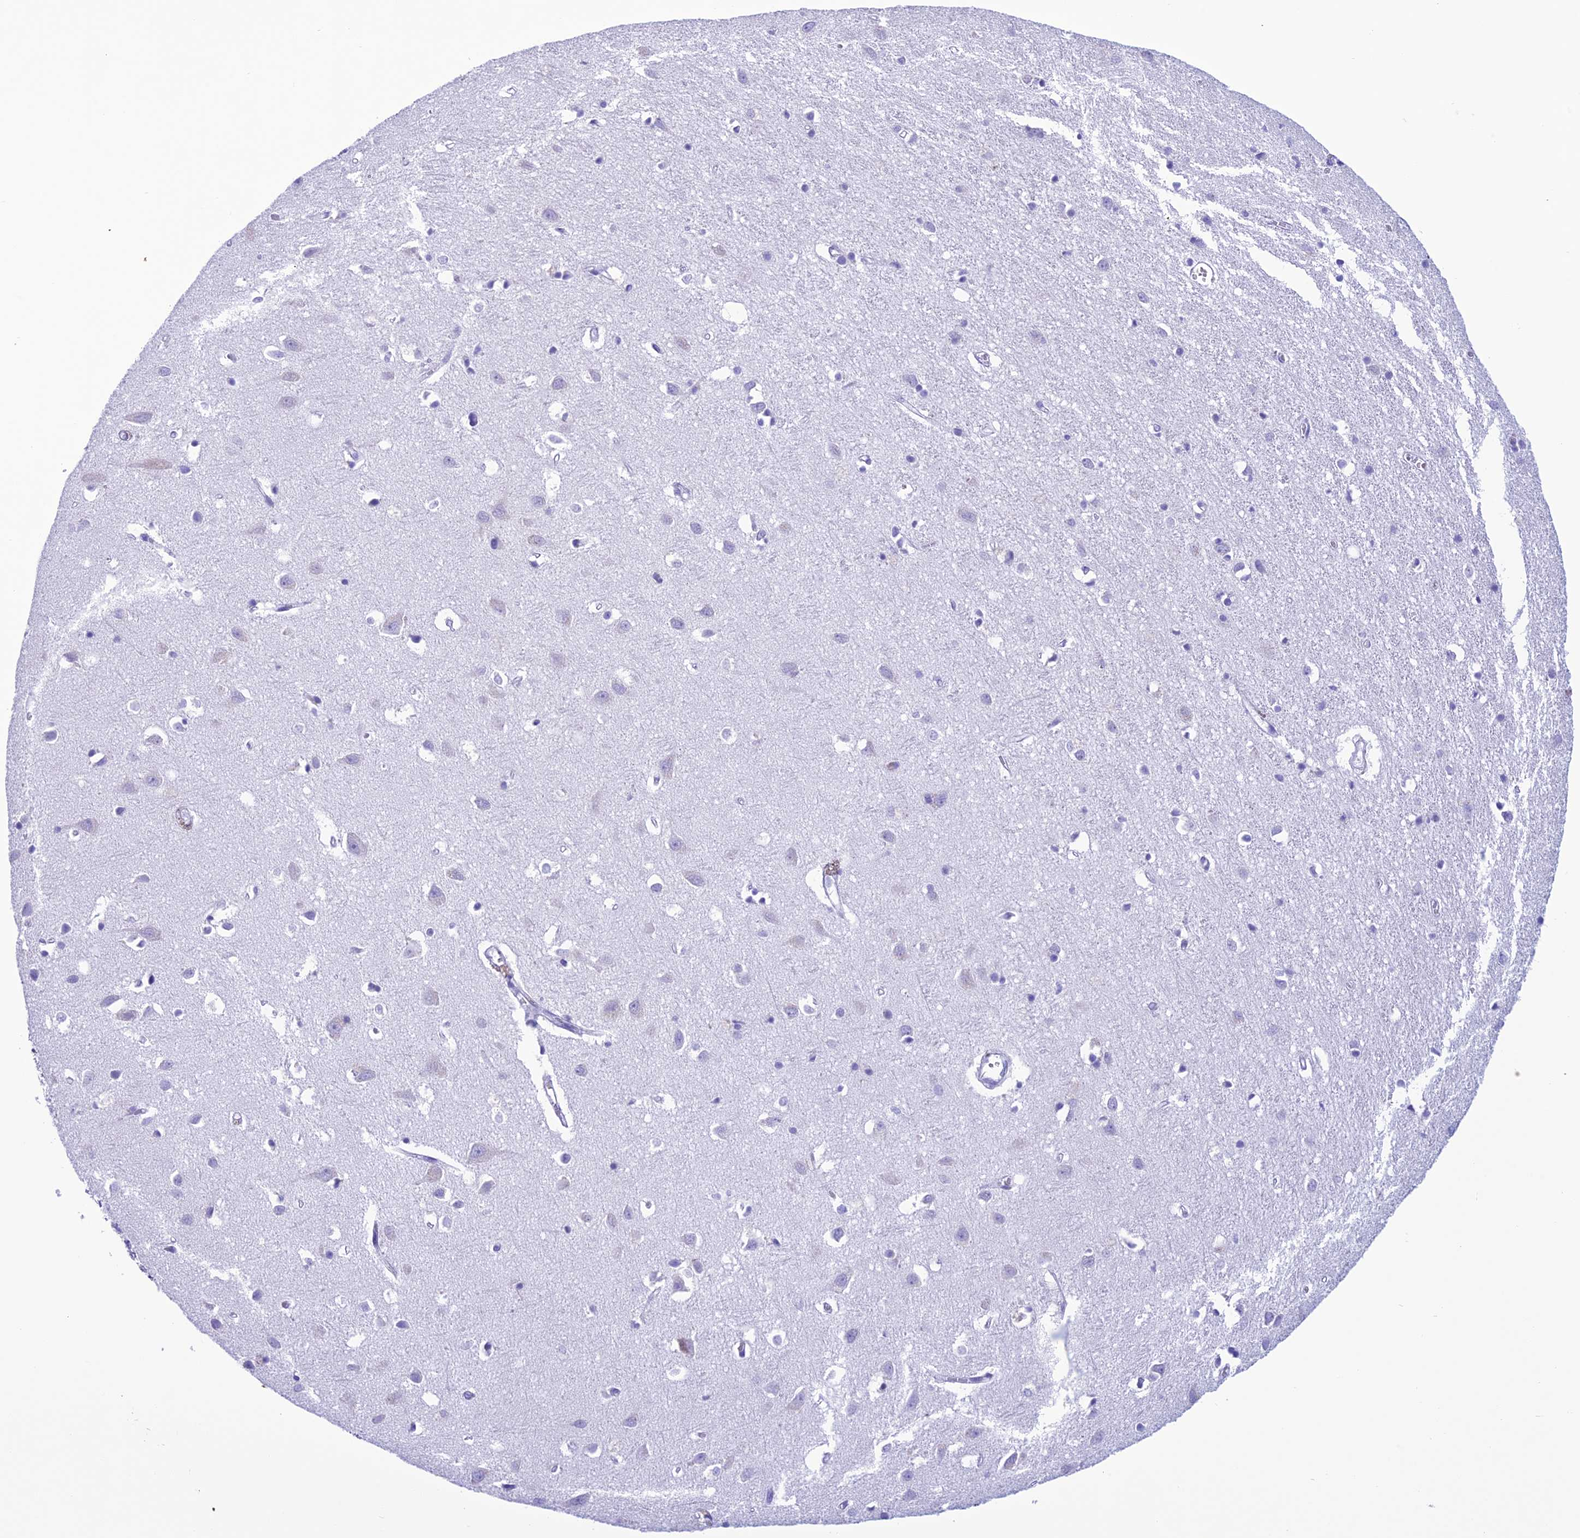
{"staining": {"intensity": "negative", "quantity": "none", "location": "none"}, "tissue": "cerebral cortex", "cell_type": "Endothelial cells", "image_type": "normal", "snomed": [{"axis": "morphology", "description": "Normal tissue, NOS"}, {"axis": "topography", "description": "Cerebral cortex"}], "caption": "Immunohistochemistry (IHC) histopathology image of normal cerebral cortex: human cerebral cortex stained with DAB shows no significant protein staining in endothelial cells.", "gene": "TRAM1L1", "patient": {"sex": "female", "age": 64}}